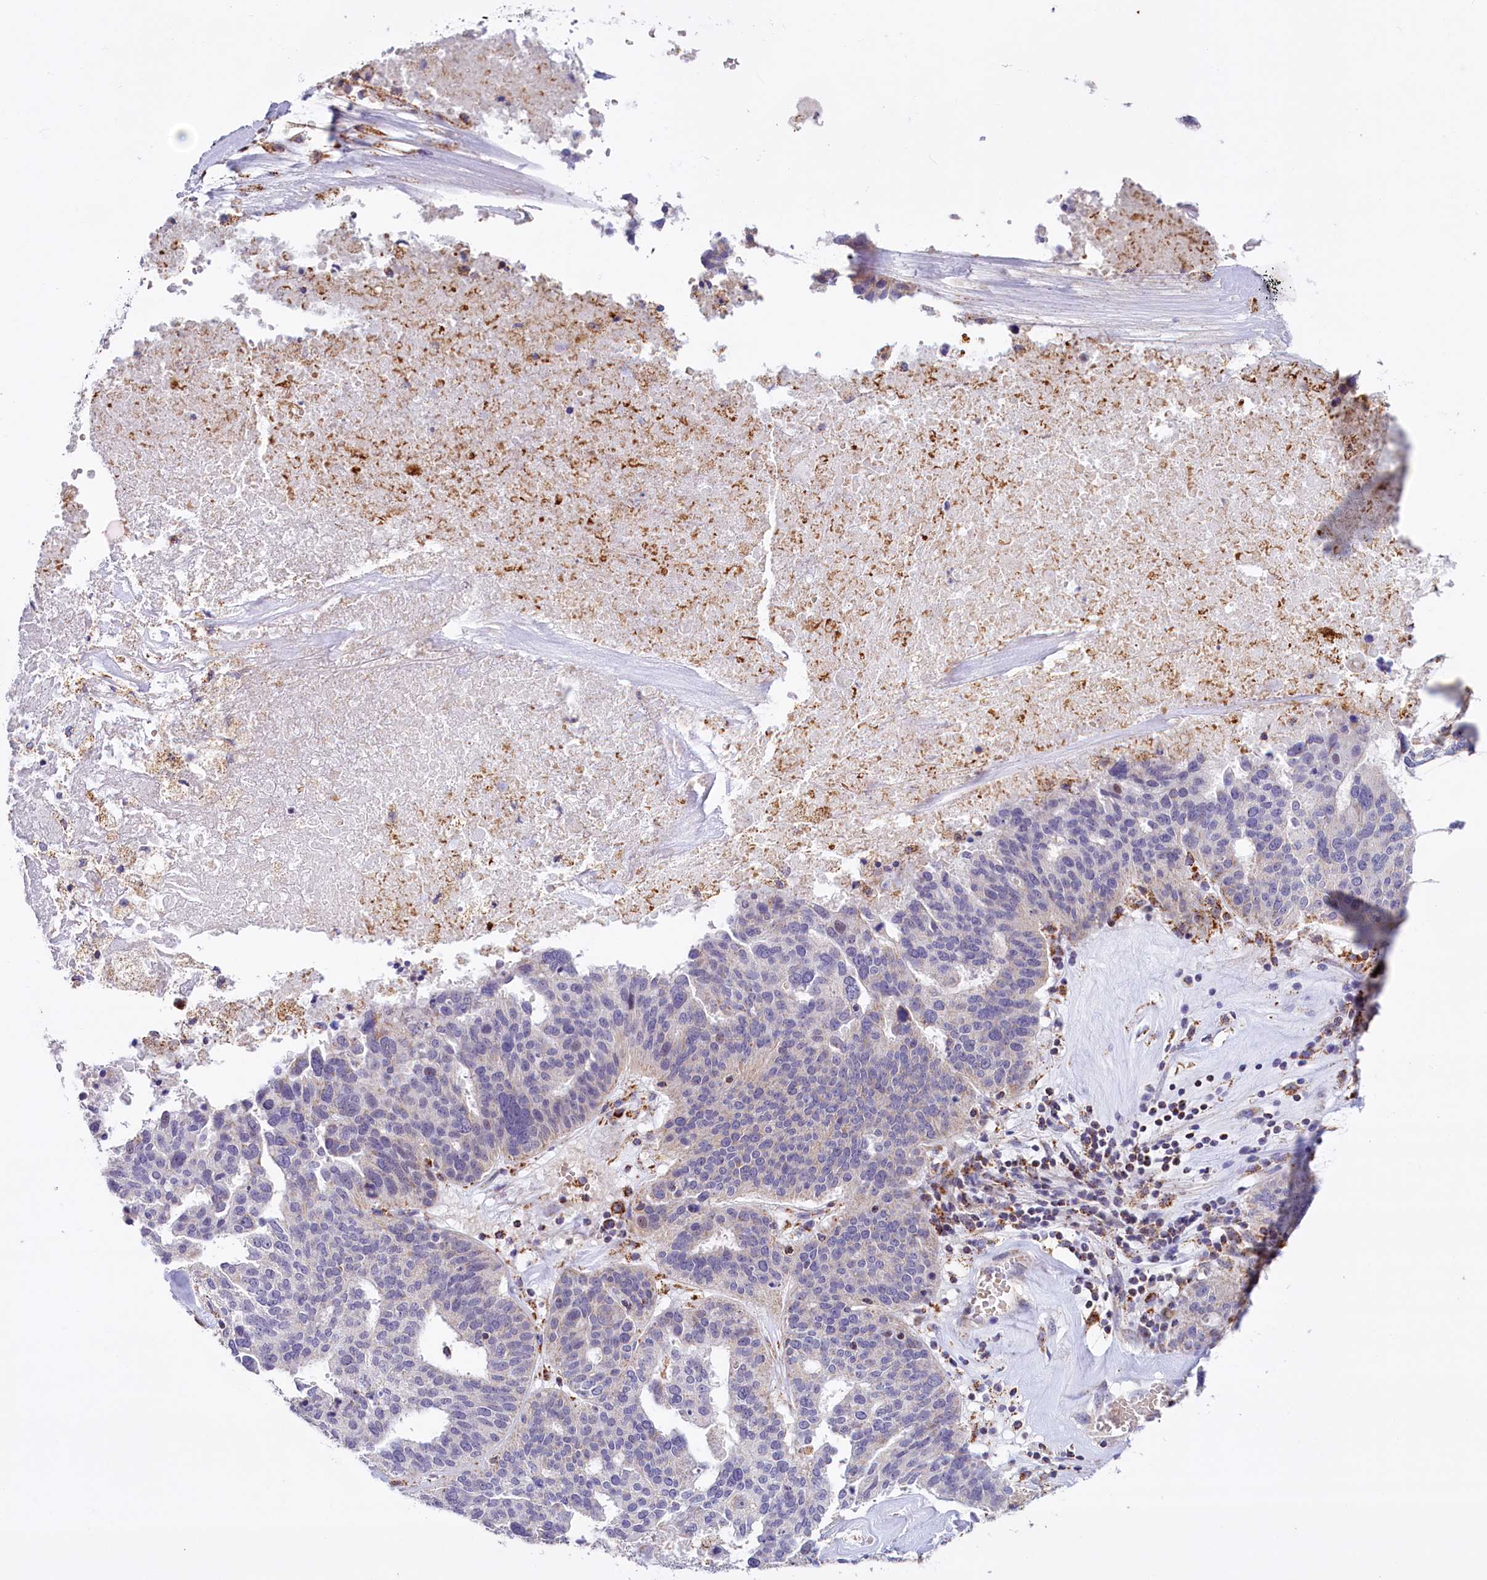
{"staining": {"intensity": "weak", "quantity": "25%-75%", "location": "cytoplasmic/membranous"}, "tissue": "ovarian cancer", "cell_type": "Tumor cells", "image_type": "cancer", "snomed": [{"axis": "morphology", "description": "Cystadenocarcinoma, serous, NOS"}, {"axis": "topography", "description": "Ovary"}], "caption": "The histopathology image displays staining of serous cystadenocarcinoma (ovarian), revealing weak cytoplasmic/membranous protein positivity (brown color) within tumor cells.", "gene": "DYNC2H1", "patient": {"sex": "female", "age": 59}}